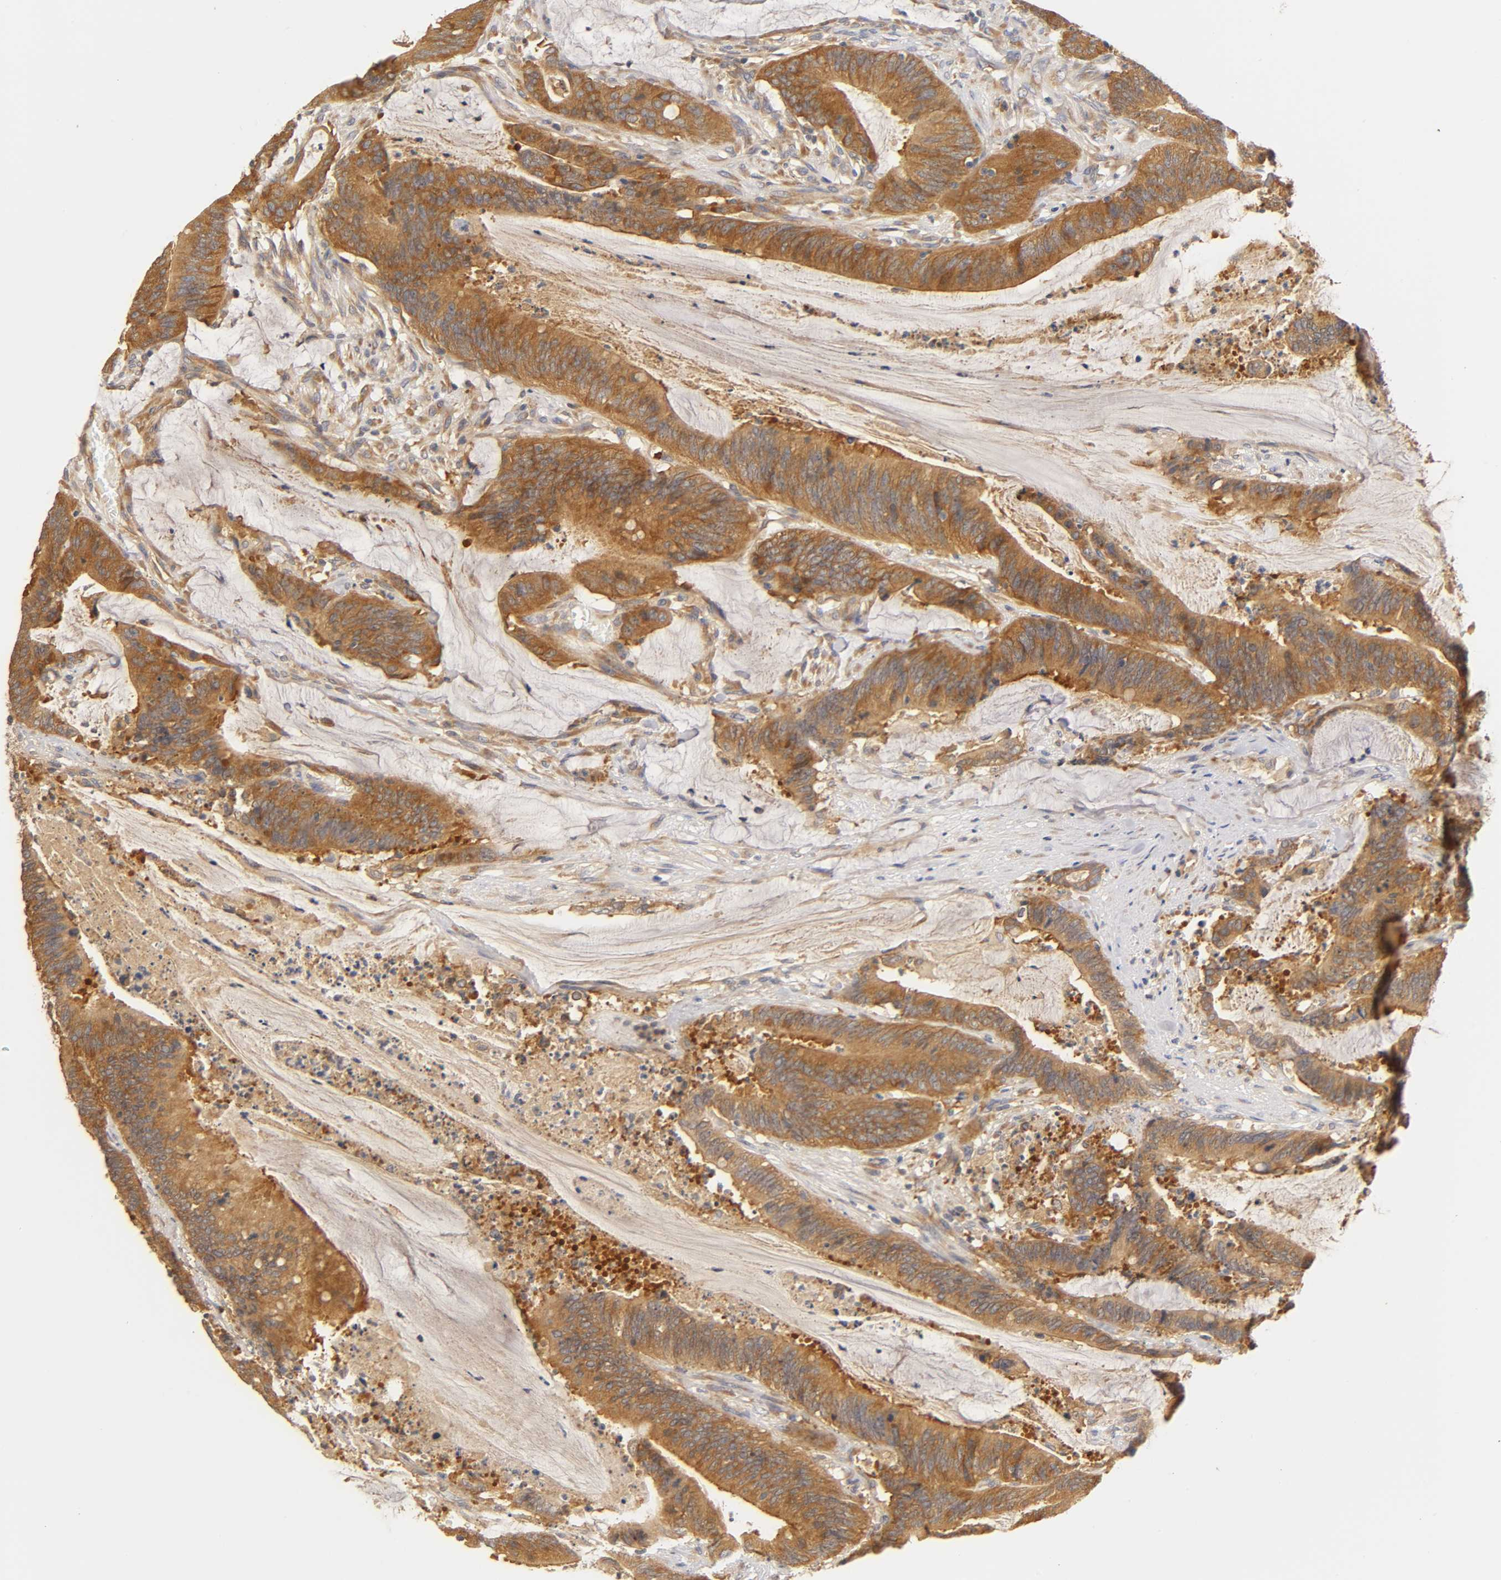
{"staining": {"intensity": "strong", "quantity": ">75%", "location": "cytoplasmic/membranous"}, "tissue": "colorectal cancer", "cell_type": "Tumor cells", "image_type": "cancer", "snomed": [{"axis": "morphology", "description": "Adenocarcinoma, NOS"}, {"axis": "topography", "description": "Rectum"}], "caption": "Protein staining reveals strong cytoplasmic/membranous staining in approximately >75% of tumor cells in colorectal adenocarcinoma. Using DAB (3,3'-diaminobenzidine) (brown) and hematoxylin (blue) stains, captured at high magnification using brightfield microscopy.", "gene": "RPS29", "patient": {"sex": "female", "age": 66}}